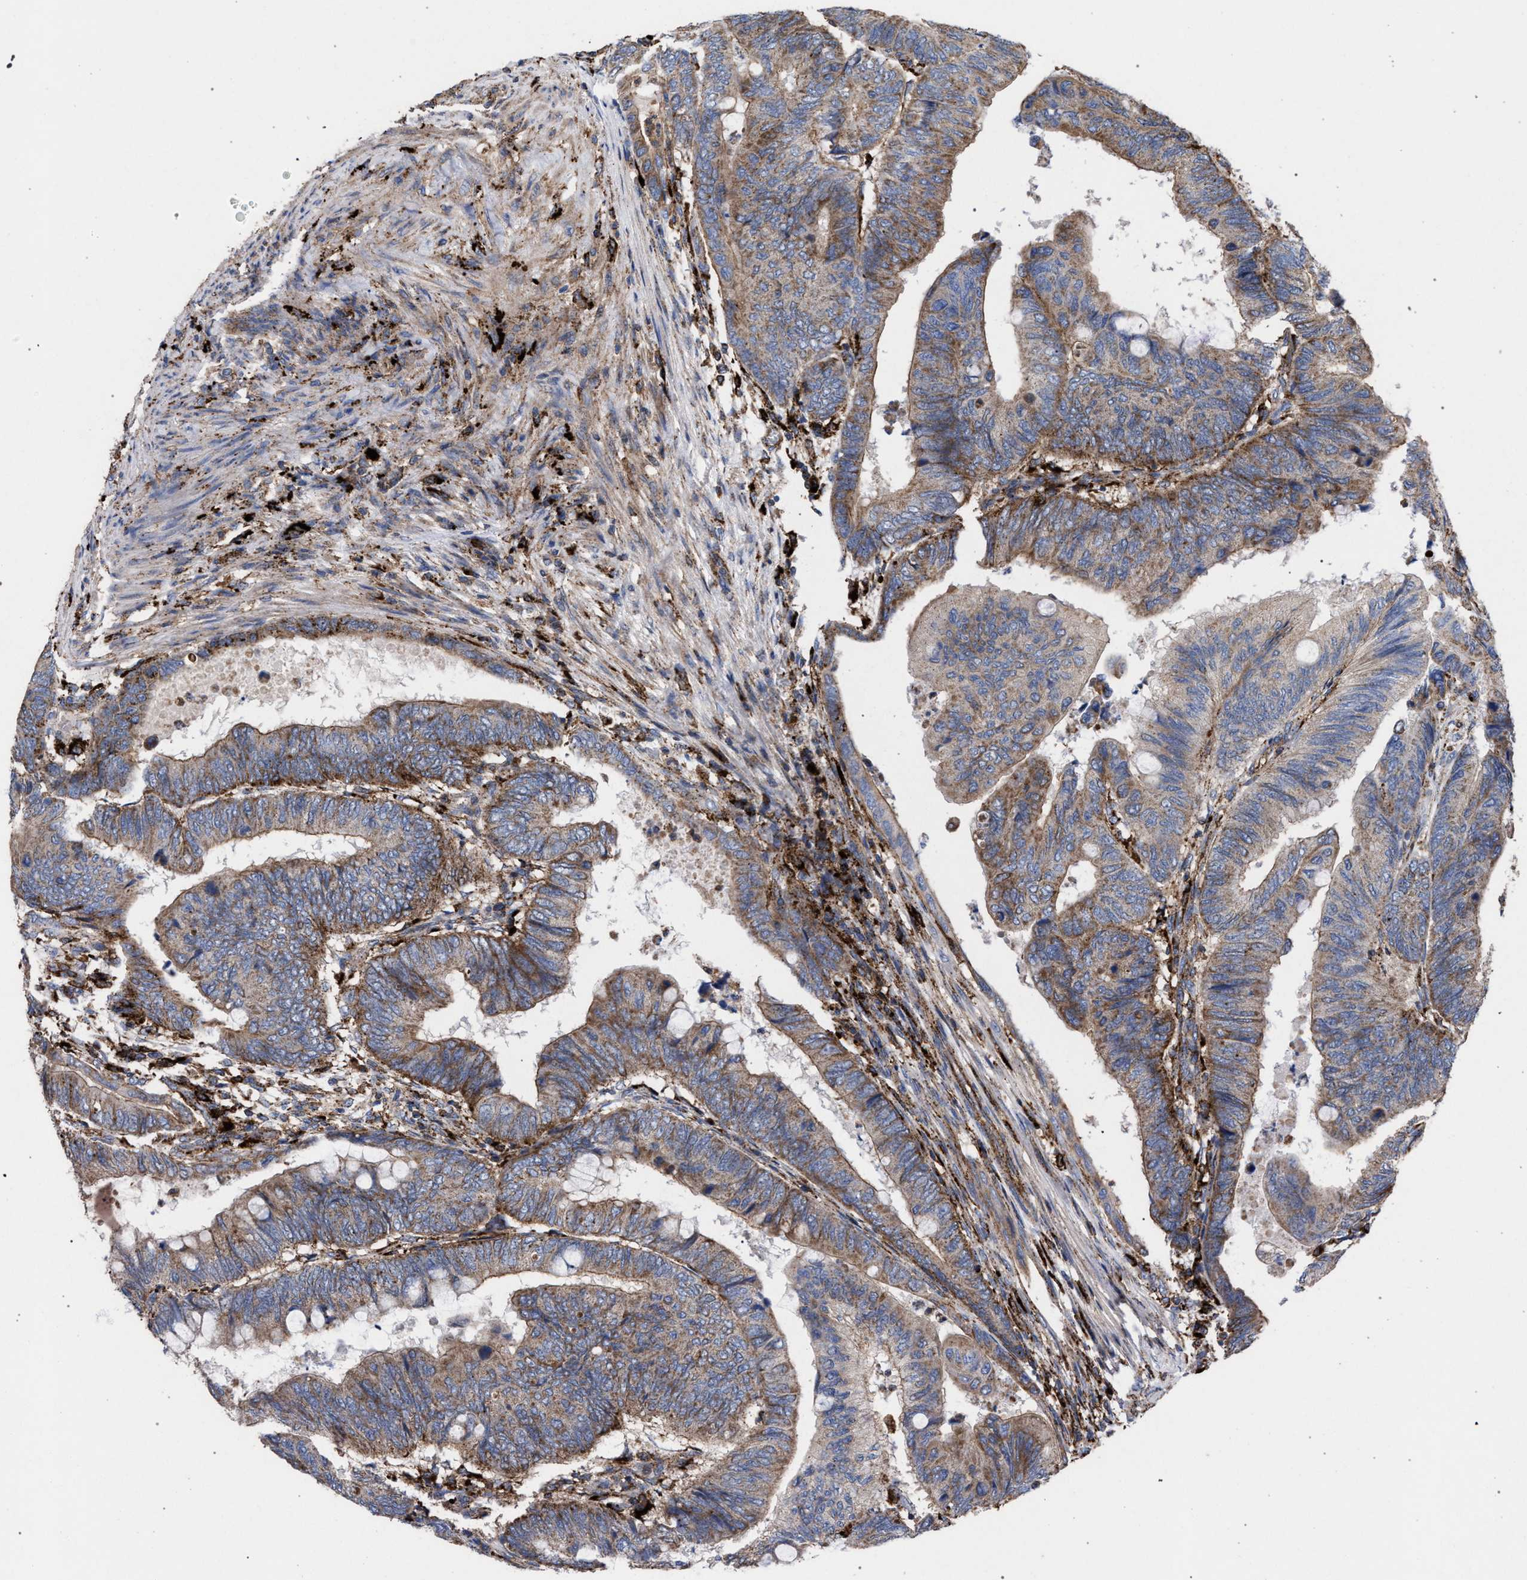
{"staining": {"intensity": "moderate", "quantity": ">75%", "location": "cytoplasmic/membranous"}, "tissue": "colorectal cancer", "cell_type": "Tumor cells", "image_type": "cancer", "snomed": [{"axis": "morphology", "description": "Normal tissue, NOS"}, {"axis": "morphology", "description": "Adenocarcinoma, NOS"}, {"axis": "topography", "description": "Rectum"}, {"axis": "topography", "description": "Peripheral nerve tissue"}], "caption": "This photomicrograph reveals colorectal cancer stained with IHC to label a protein in brown. The cytoplasmic/membranous of tumor cells show moderate positivity for the protein. Nuclei are counter-stained blue.", "gene": "PPT1", "patient": {"sex": "male", "age": 92}}